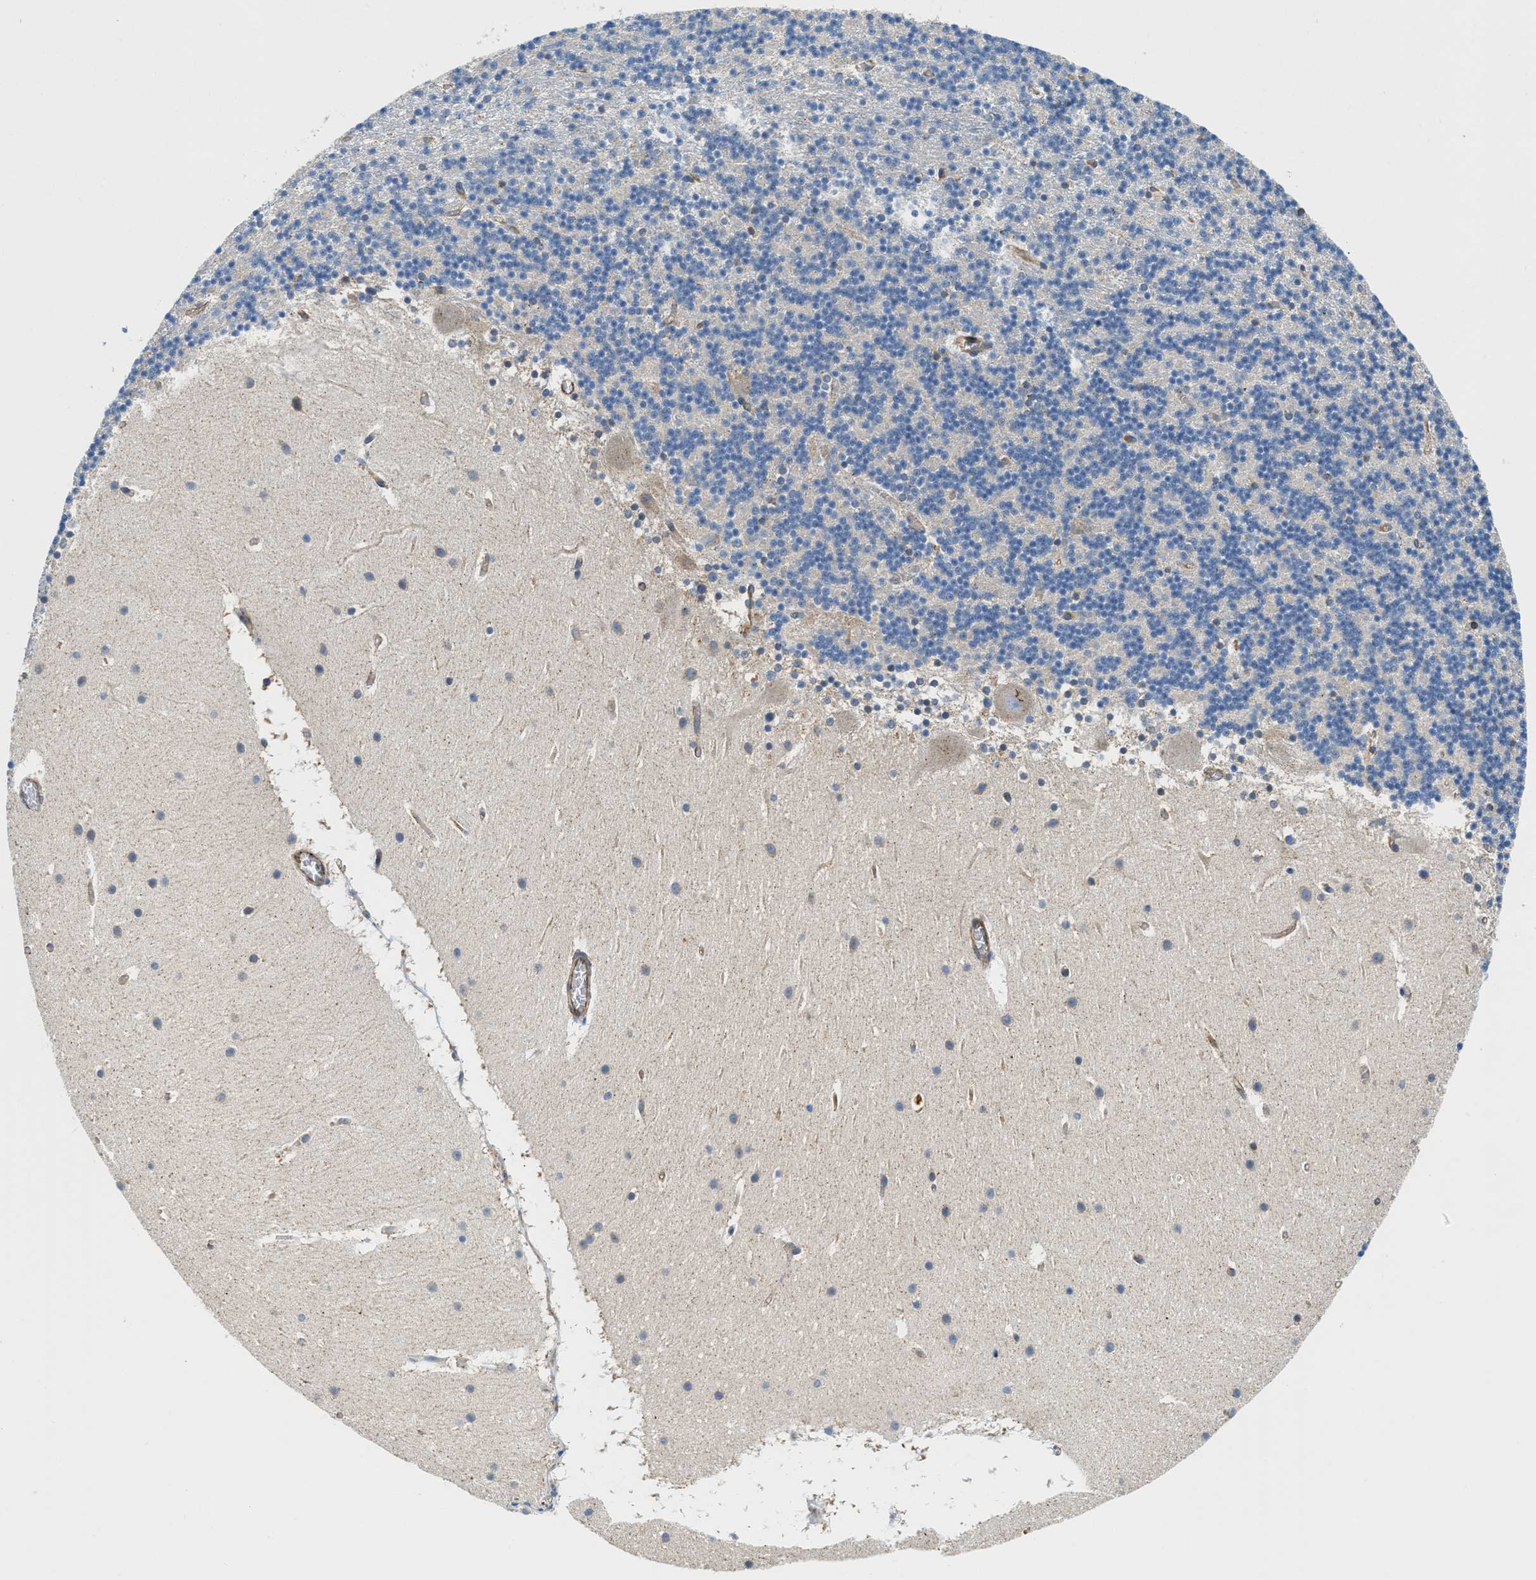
{"staining": {"intensity": "negative", "quantity": "none", "location": "none"}, "tissue": "cerebellum", "cell_type": "Cells in granular layer", "image_type": "normal", "snomed": [{"axis": "morphology", "description": "Normal tissue, NOS"}, {"axis": "topography", "description": "Cerebellum"}], "caption": "A micrograph of cerebellum stained for a protein reveals no brown staining in cells in granular layer.", "gene": "HSD17B12", "patient": {"sex": "male", "age": 45}}